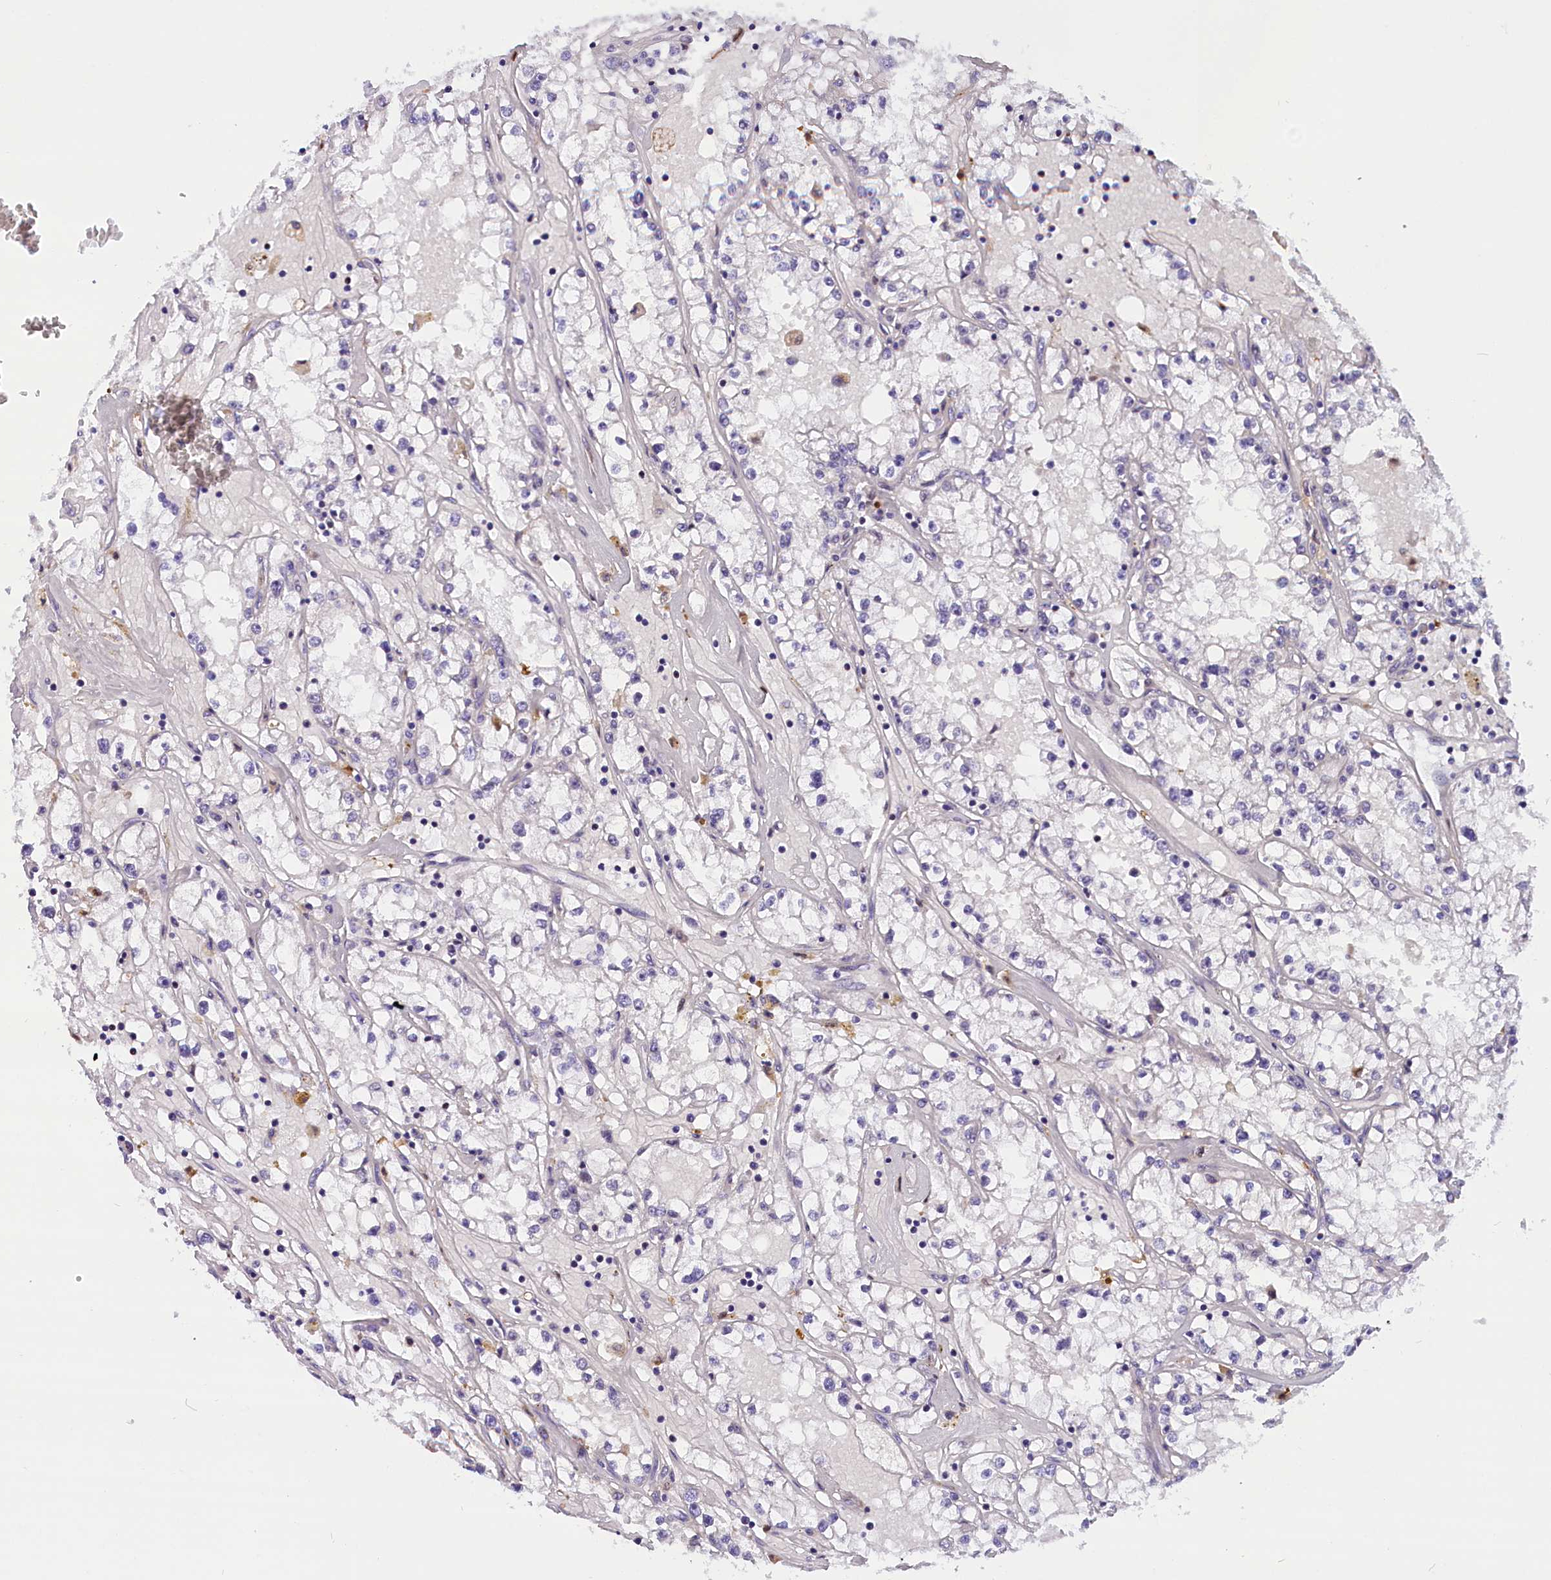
{"staining": {"intensity": "negative", "quantity": "none", "location": "none"}, "tissue": "renal cancer", "cell_type": "Tumor cells", "image_type": "cancer", "snomed": [{"axis": "morphology", "description": "Adenocarcinoma, NOS"}, {"axis": "topography", "description": "Kidney"}], "caption": "IHC of human renal cancer (adenocarcinoma) exhibits no staining in tumor cells. (DAB IHC visualized using brightfield microscopy, high magnification).", "gene": "CDYL2", "patient": {"sex": "male", "age": 56}}